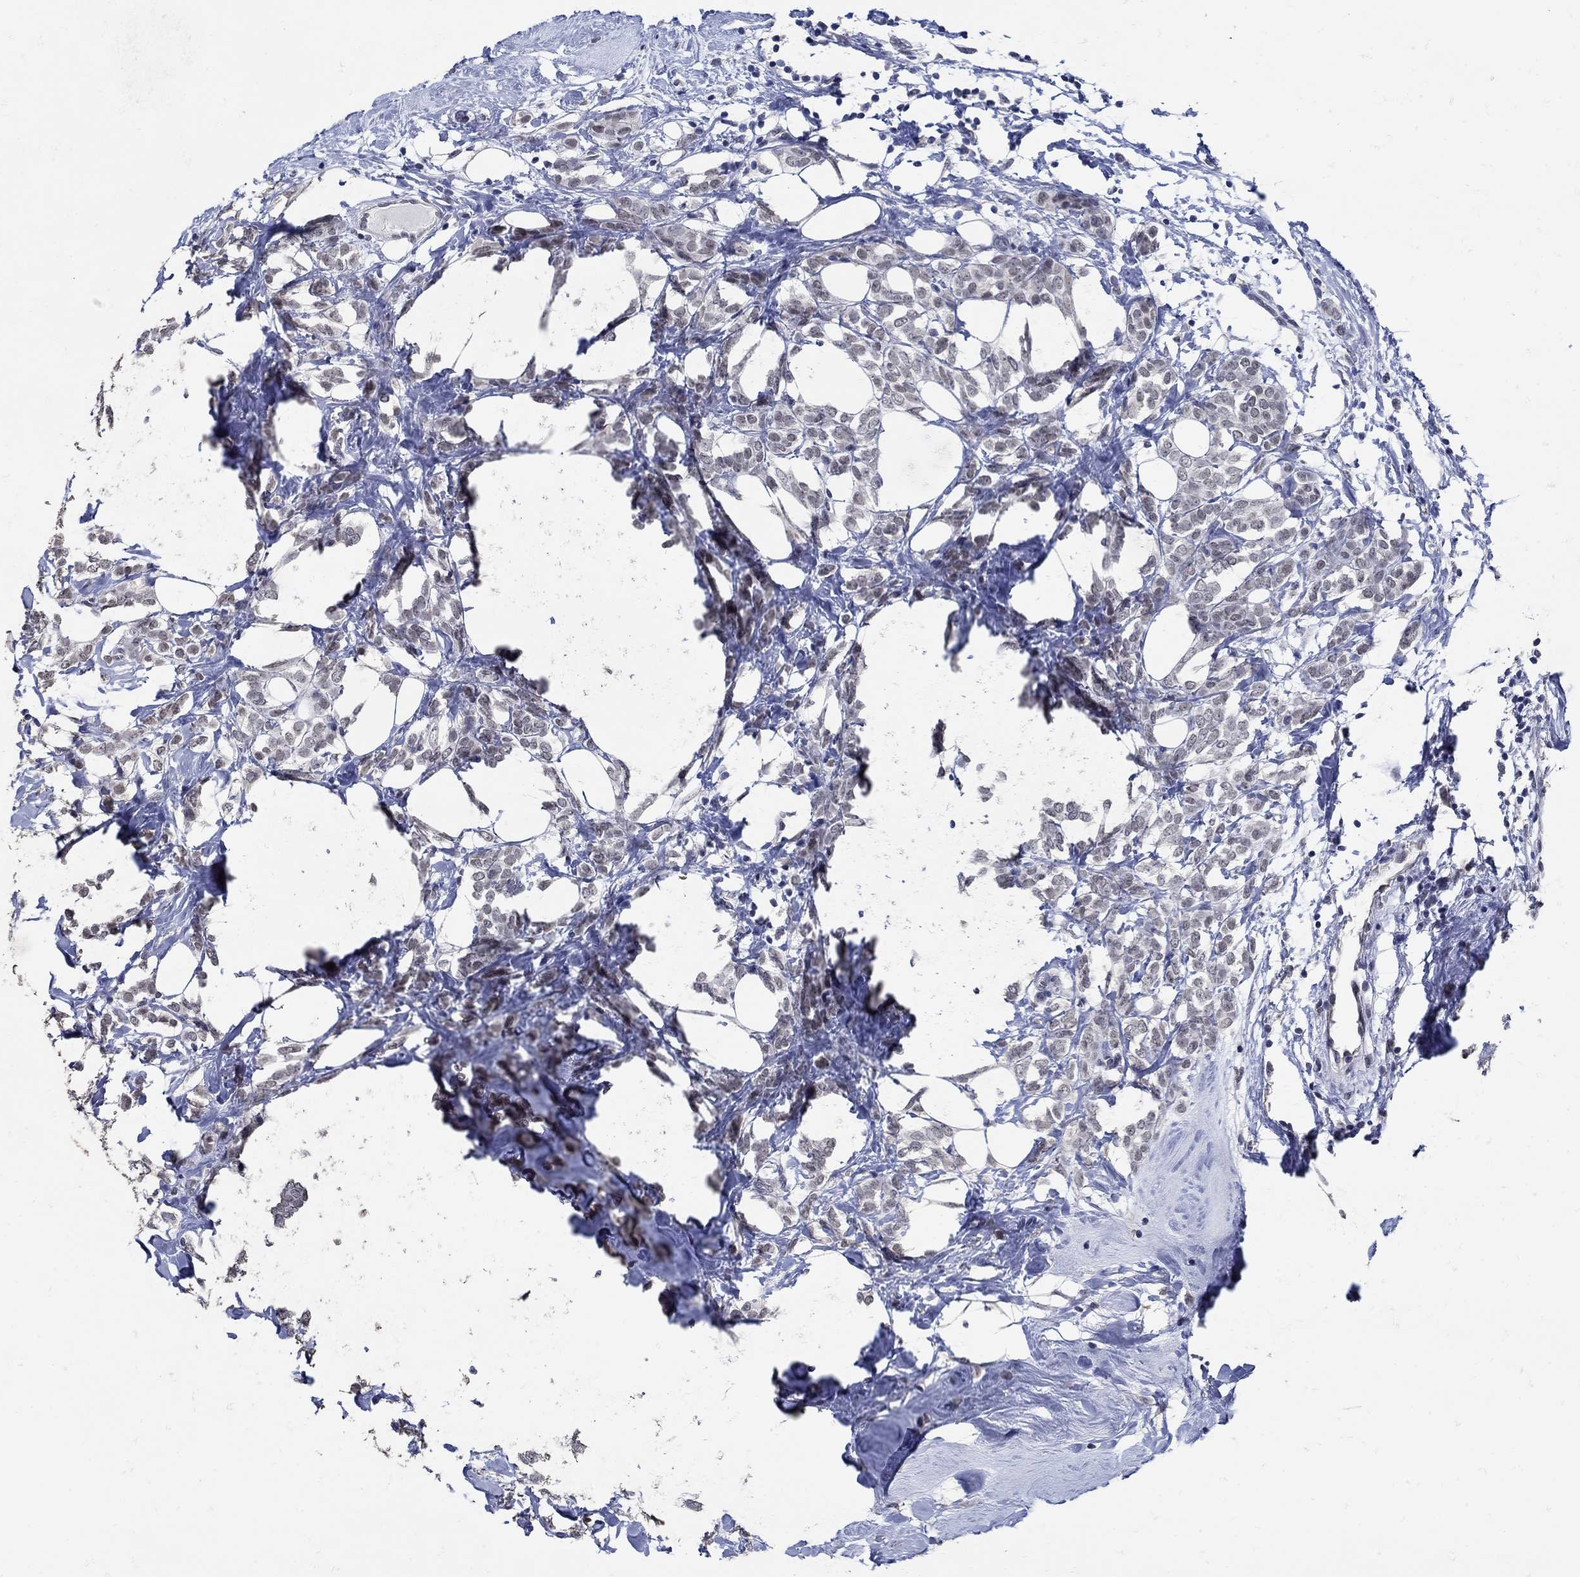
{"staining": {"intensity": "negative", "quantity": "none", "location": "none"}, "tissue": "breast cancer", "cell_type": "Tumor cells", "image_type": "cancer", "snomed": [{"axis": "morphology", "description": "Lobular carcinoma"}, {"axis": "topography", "description": "Breast"}], "caption": "Immunohistochemistry (IHC) histopathology image of breast lobular carcinoma stained for a protein (brown), which demonstrates no expression in tumor cells.", "gene": "KCNN3", "patient": {"sex": "female", "age": 49}}